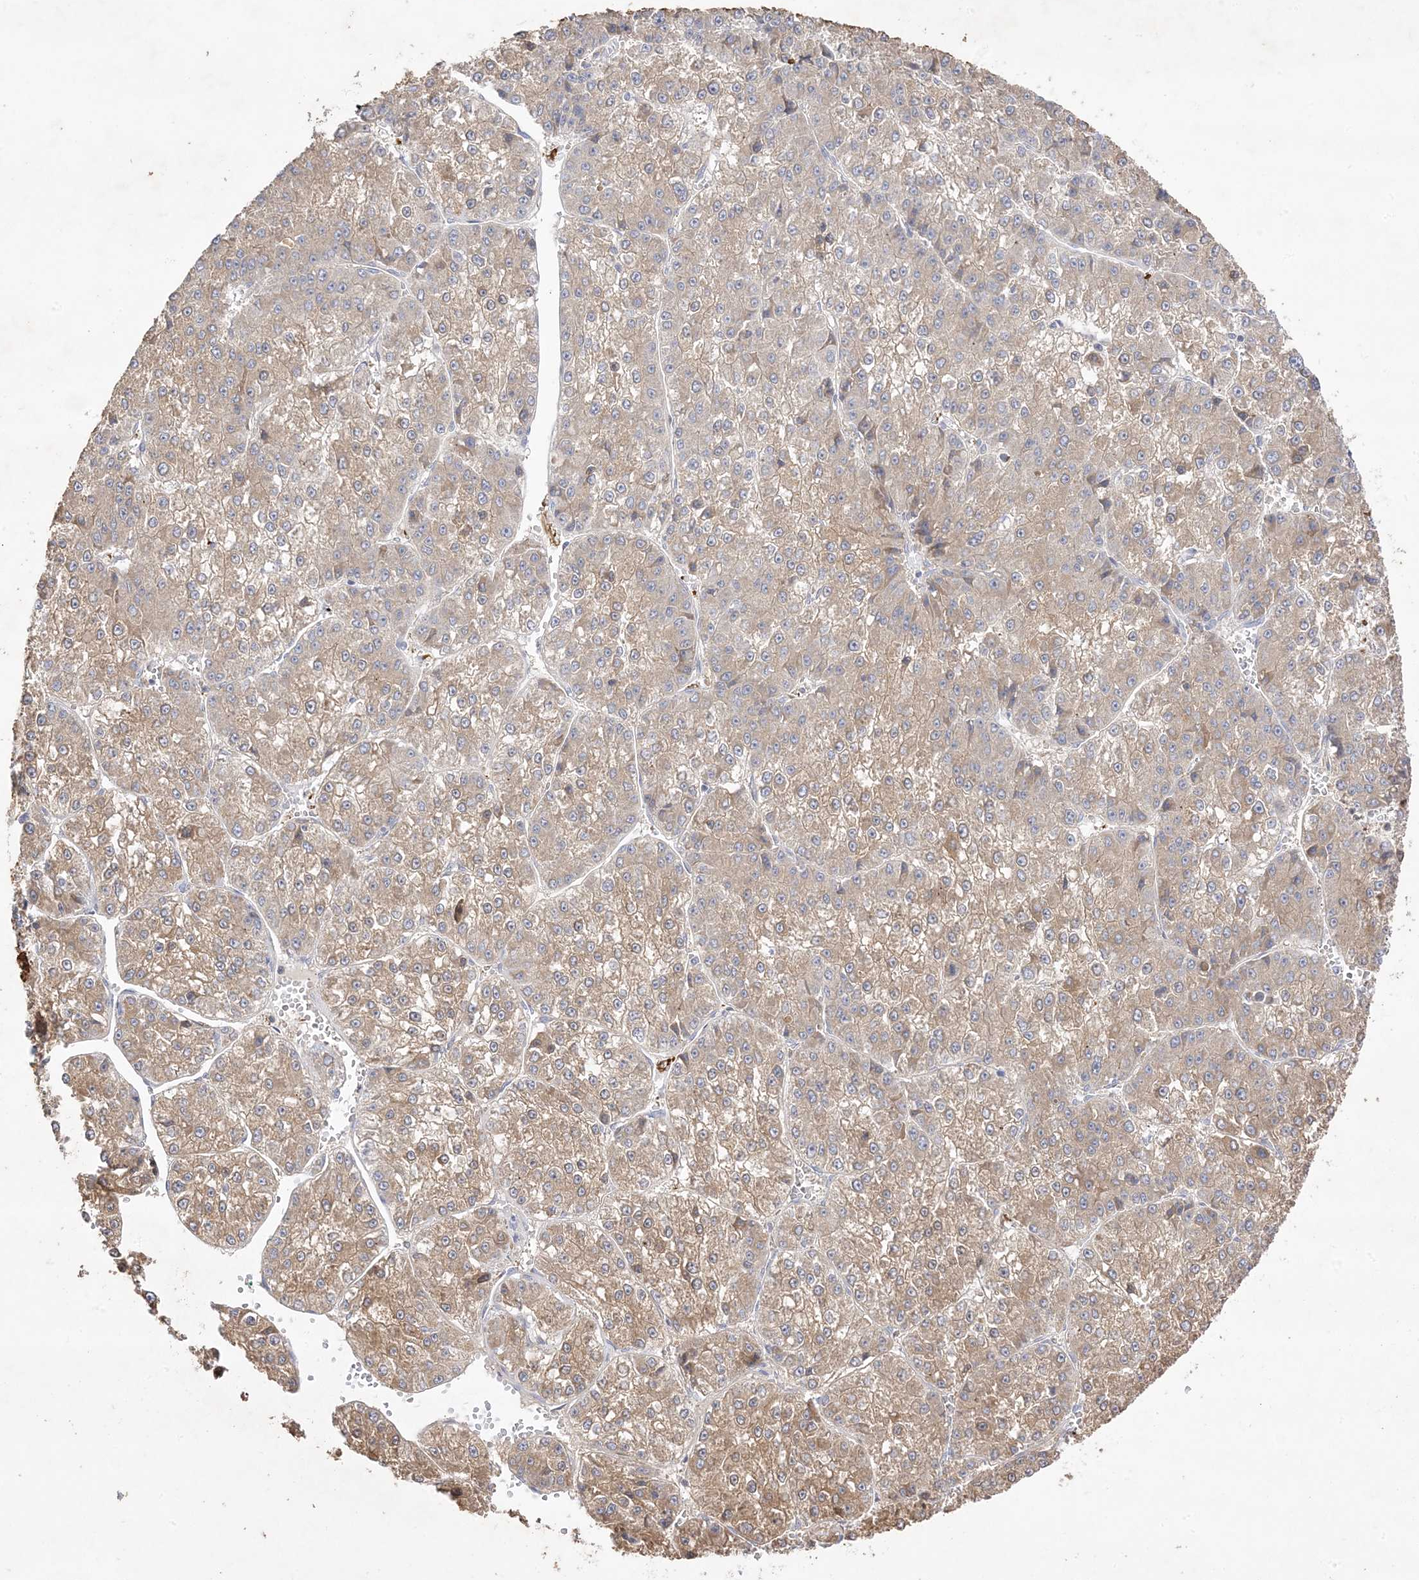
{"staining": {"intensity": "moderate", "quantity": ">75%", "location": "cytoplasmic/membranous"}, "tissue": "liver cancer", "cell_type": "Tumor cells", "image_type": "cancer", "snomed": [{"axis": "morphology", "description": "Carcinoma, Hepatocellular, NOS"}, {"axis": "topography", "description": "Liver"}], "caption": "The micrograph exhibits a brown stain indicating the presence of a protein in the cytoplasmic/membranous of tumor cells in hepatocellular carcinoma (liver).", "gene": "TRANK1", "patient": {"sex": "female", "age": 73}}